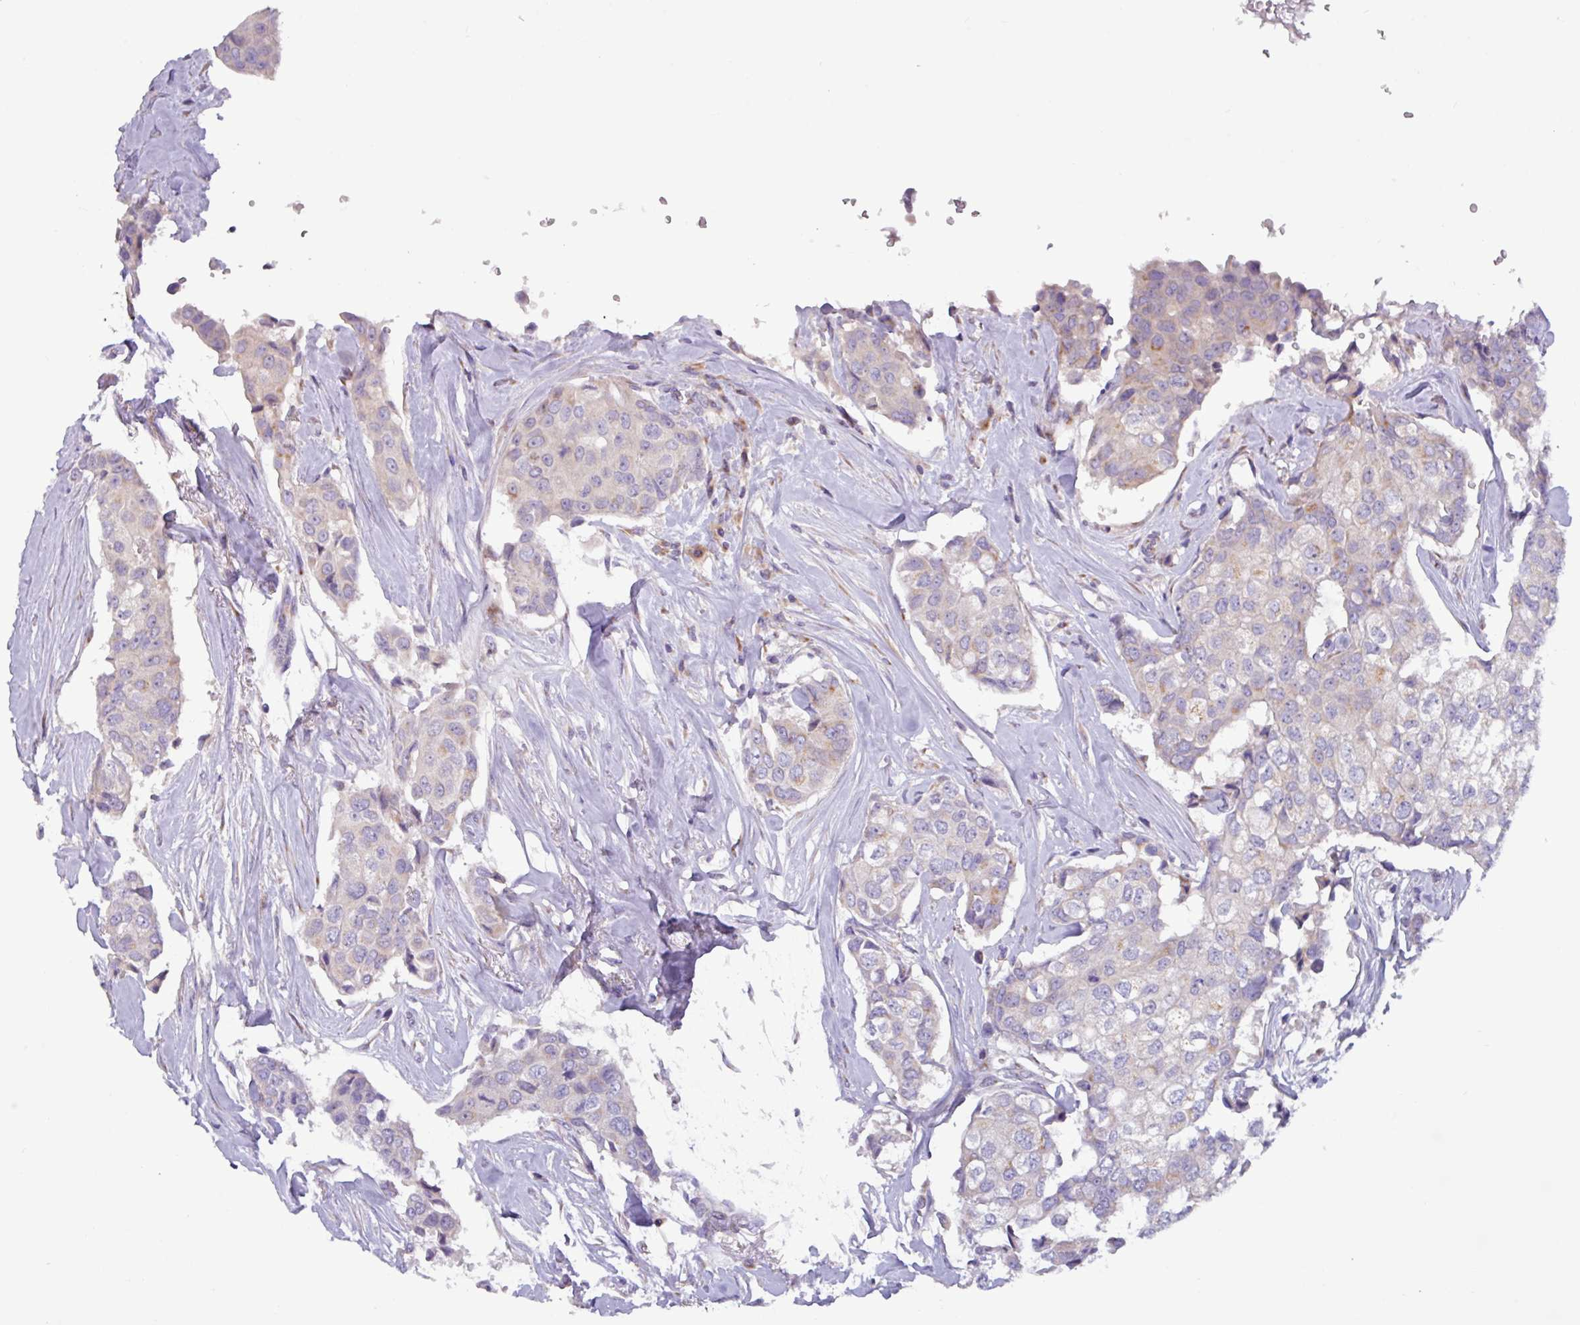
{"staining": {"intensity": "negative", "quantity": "none", "location": "none"}, "tissue": "breast cancer", "cell_type": "Tumor cells", "image_type": "cancer", "snomed": [{"axis": "morphology", "description": "Duct carcinoma"}, {"axis": "topography", "description": "Breast"}], "caption": "This image is of breast cancer (infiltrating ductal carcinoma) stained with immunohistochemistry (IHC) to label a protein in brown with the nuclei are counter-stained blue. There is no staining in tumor cells. (Immunohistochemistry (ihc), brightfield microscopy, high magnification).", "gene": "STIMATE", "patient": {"sex": "female", "age": 80}}